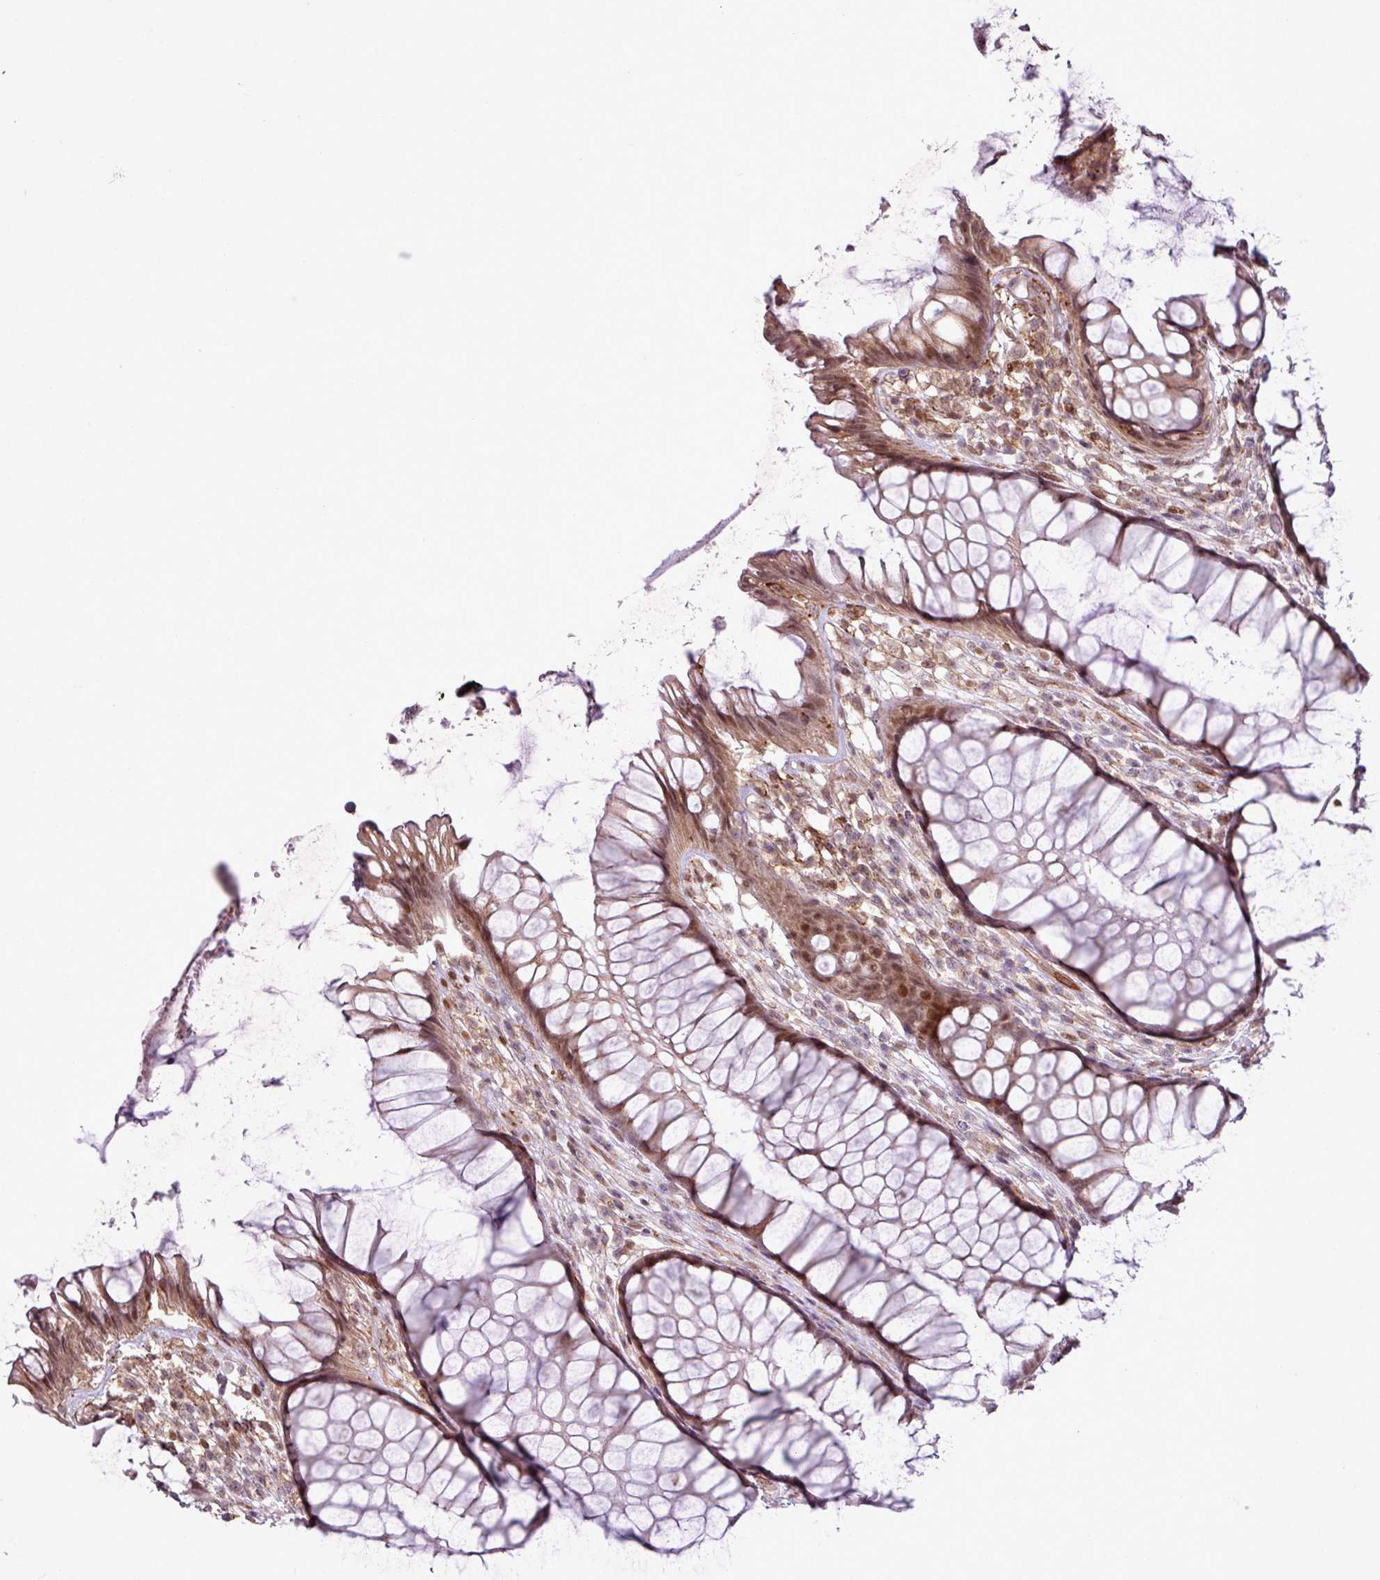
{"staining": {"intensity": "moderate", "quantity": ">75%", "location": "cytoplasmic/membranous,nuclear"}, "tissue": "rectum", "cell_type": "Glandular cells", "image_type": "normal", "snomed": [{"axis": "morphology", "description": "Normal tissue, NOS"}, {"axis": "topography", "description": "Smooth muscle"}, {"axis": "topography", "description": "Rectum"}], "caption": "Protein analysis of normal rectum displays moderate cytoplasmic/membranous,nuclear expression in approximately >75% of glandular cells.", "gene": "ZC2HC1C", "patient": {"sex": "male", "age": 53}}